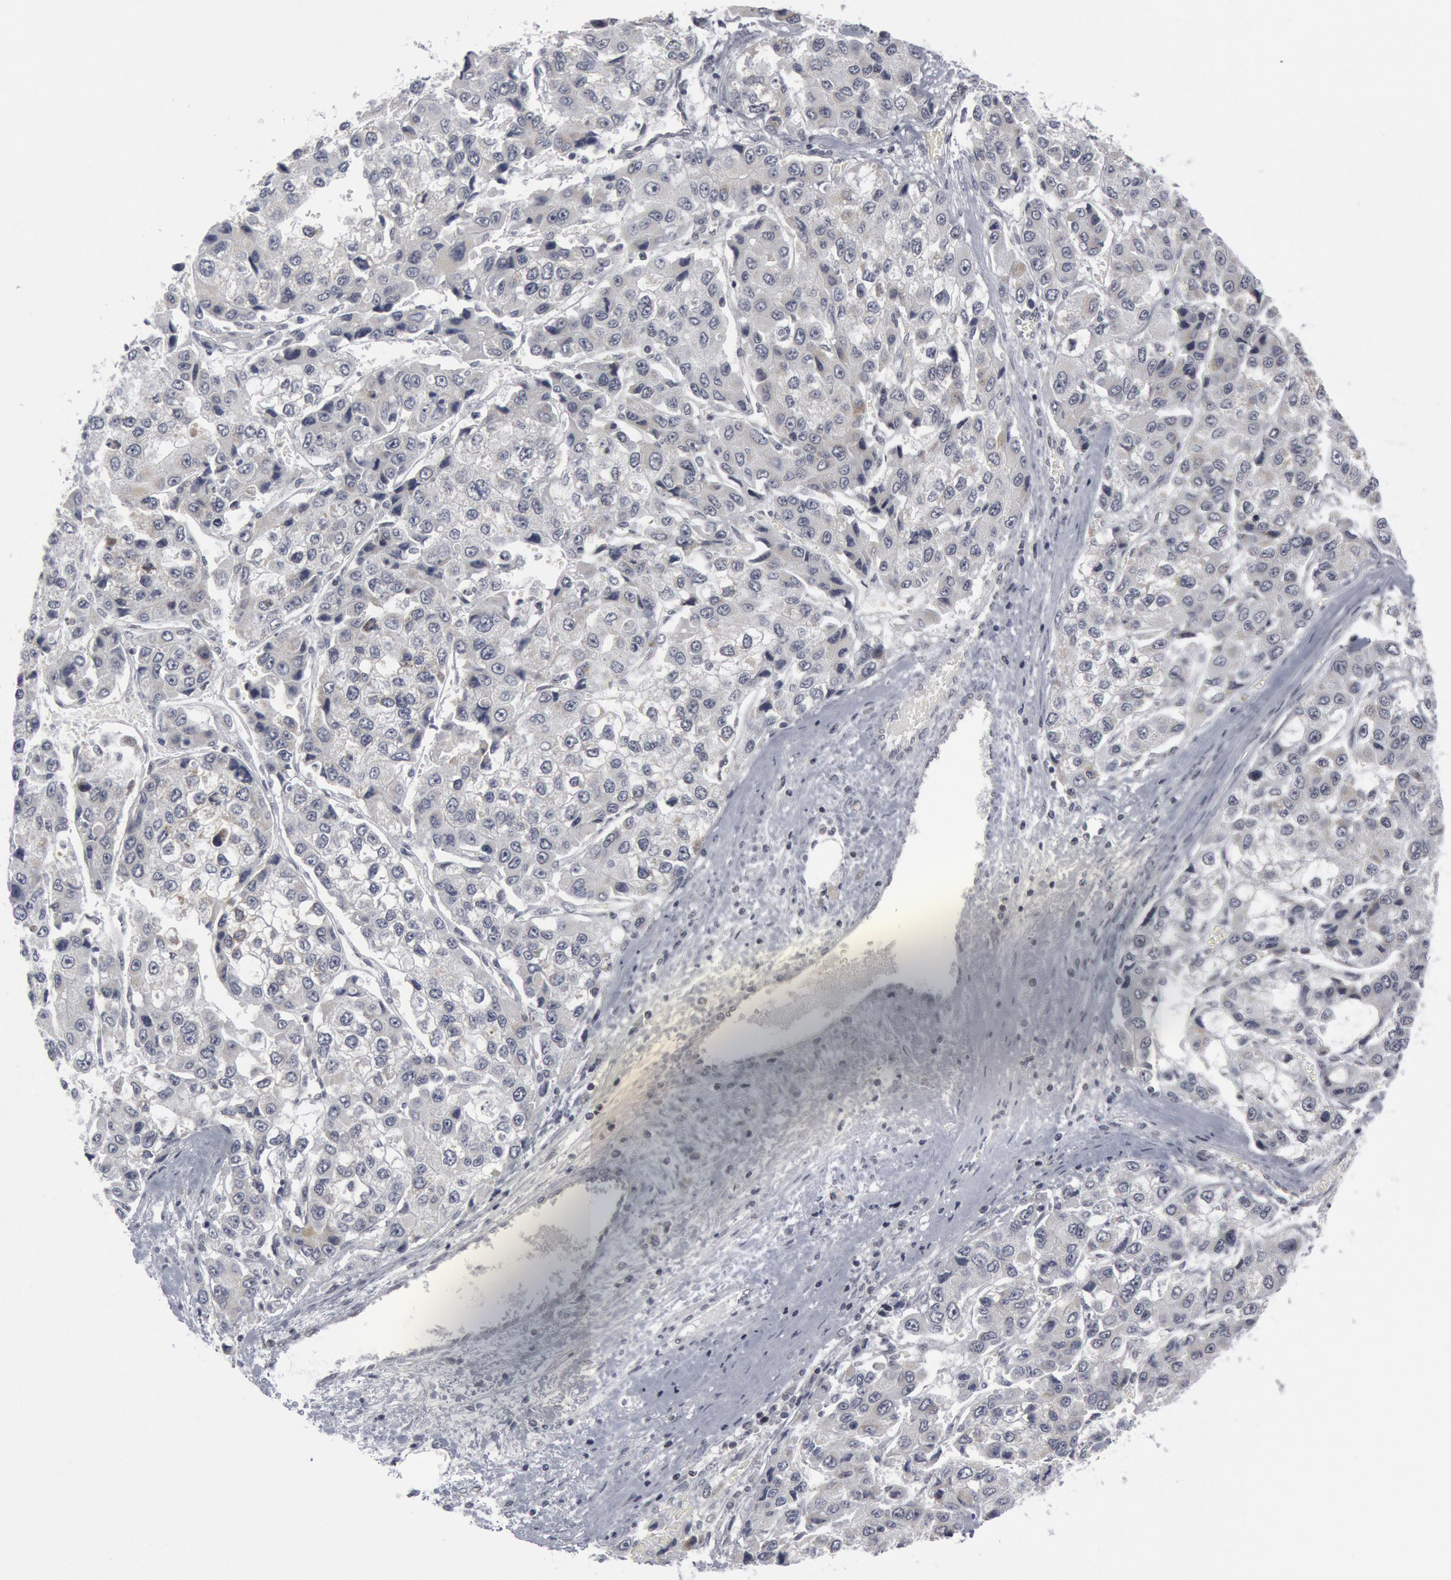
{"staining": {"intensity": "weak", "quantity": "<25%", "location": "cytoplasmic/membranous"}, "tissue": "liver cancer", "cell_type": "Tumor cells", "image_type": "cancer", "snomed": [{"axis": "morphology", "description": "Carcinoma, Hepatocellular, NOS"}, {"axis": "topography", "description": "Liver"}], "caption": "IHC image of neoplastic tissue: human liver hepatocellular carcinoma stained with DAB (3,3'-diaminobenzidine) displays no significant protein positivity in tumor cells. The staining was performed using DAB to visualize the protein expression in brown, while the nuclei were stained in blue with hematoxylin (Magnification: 20x).", "gene": "CASP9", "patient": {"sex": "female", "age": 66}}